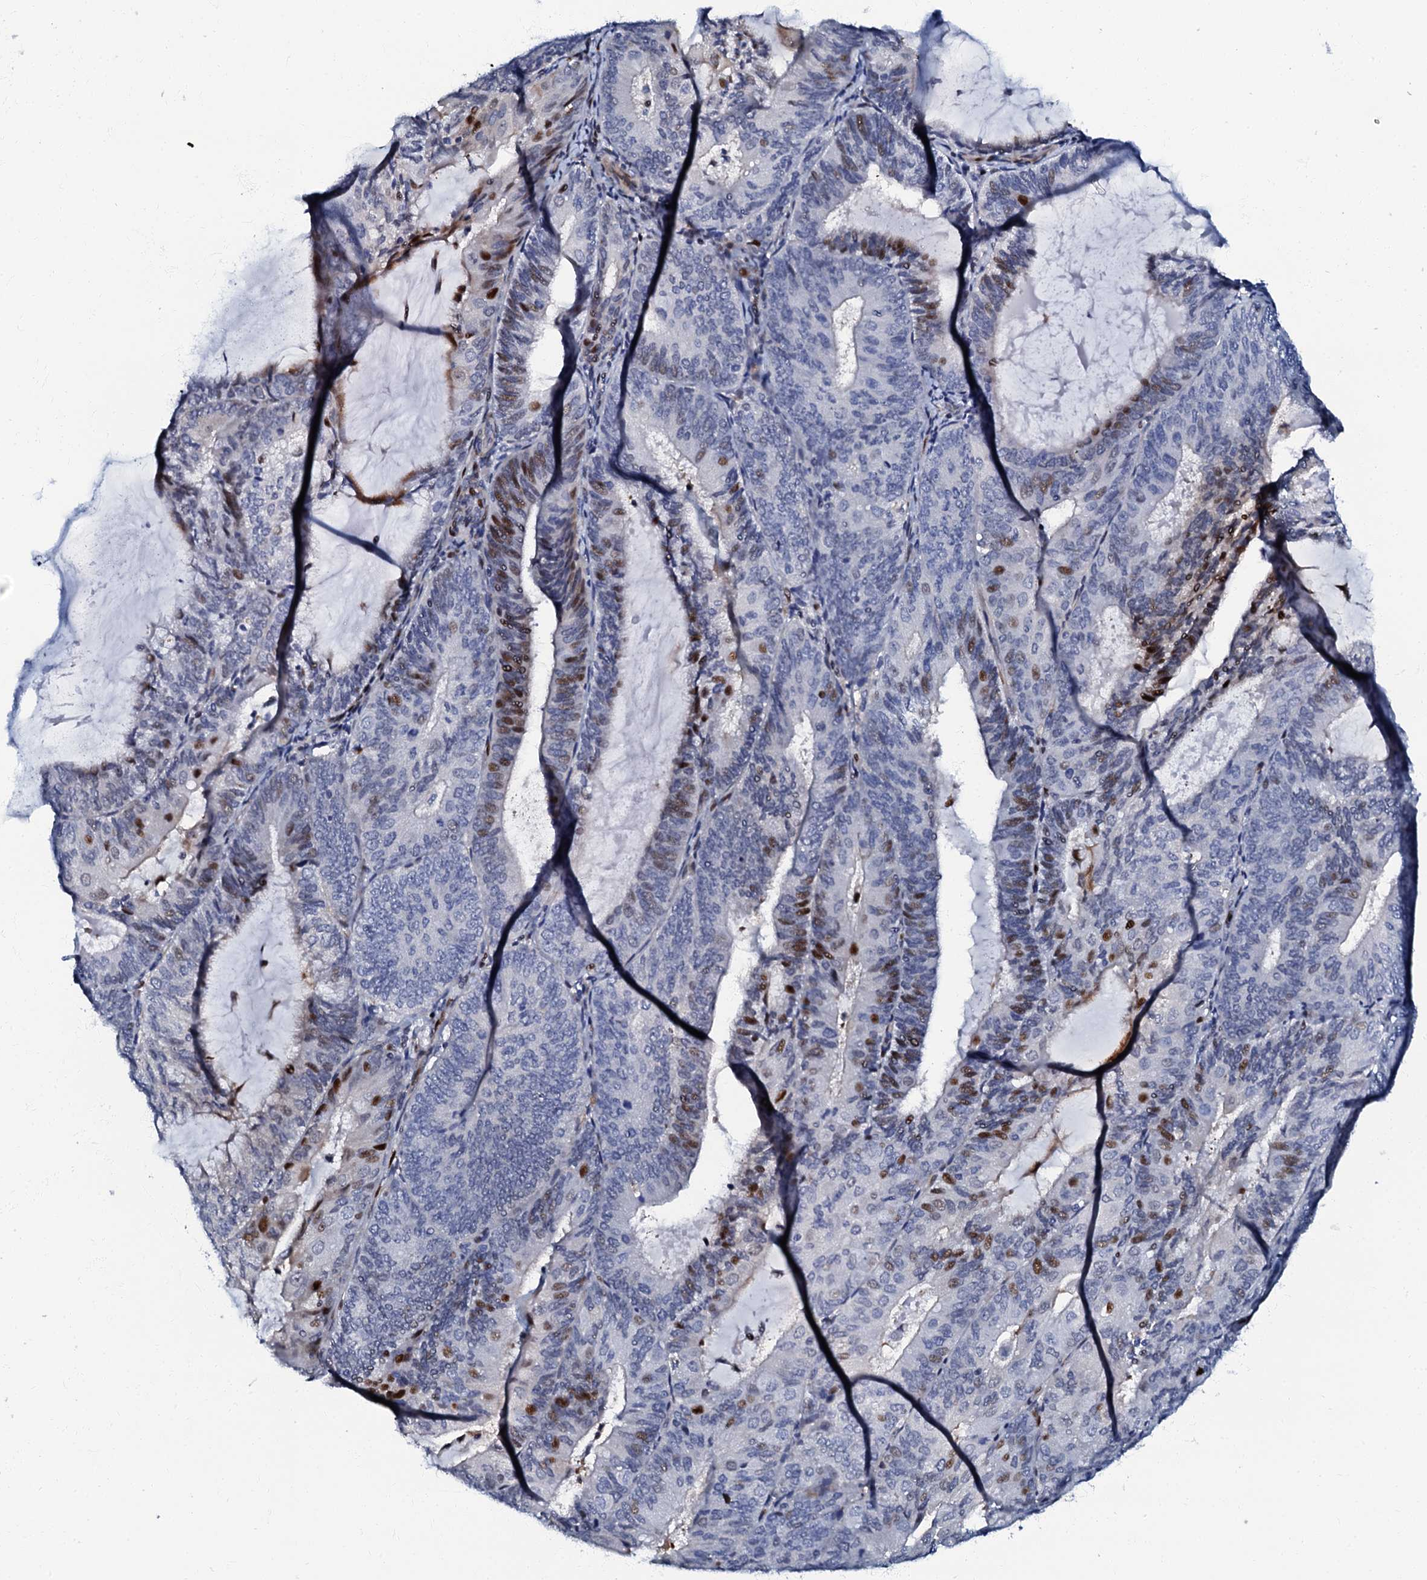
{"staining": {"intensity": "moderate", "quantity": "<25%", "location": "nuclear"}, "tissue": "endometrial cancer", "cell_type": "Tumor cells", "image_type": "cancer", "snomed": [{"axis": "morphology", "description": "Adenocarcinoma, NOS"}, {"axis": "topography", "description": "Endometrium"}], "caption": "Tumor cells demonstrate low levels of moderate nuclear staining in approximately <25% of cells in endometrial cancer (adenocarcinoma).", "gene": "MFSD5", "patient": {"sex": "female", "age": 81}}